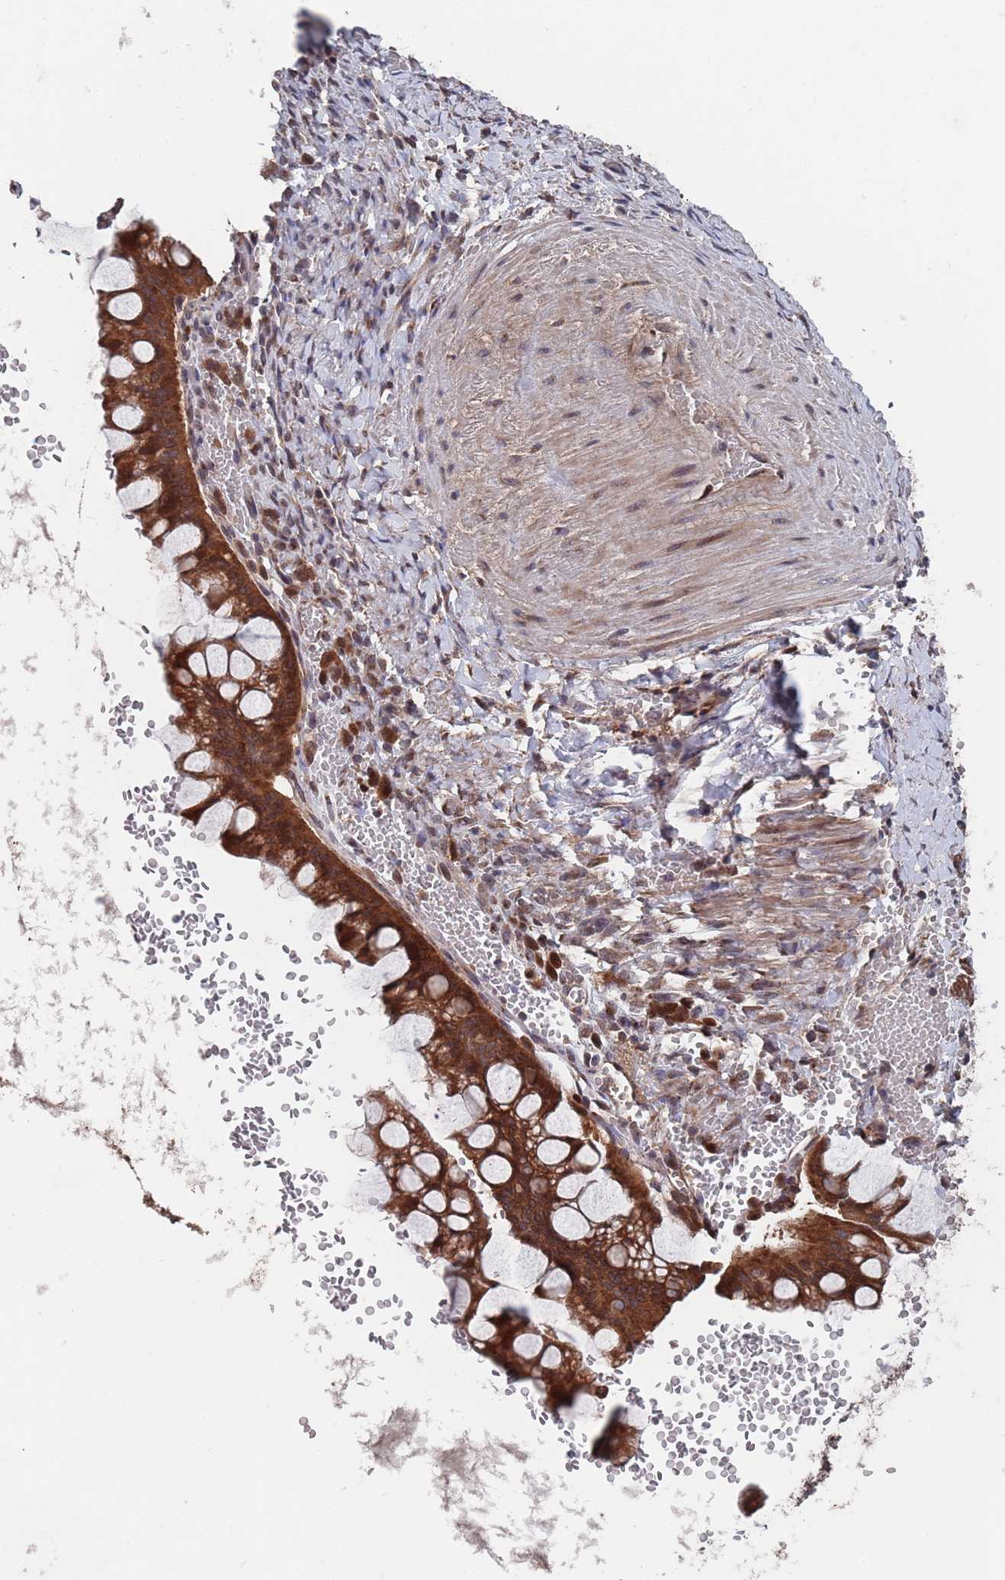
{"staining": {"intensity": "strong", "quantity": ">75%", "location": "cytoplasmic/membranous"}, "tissue": "ovarian cancer", "cell_type": "Tumor cells", "image_type": "cancer", "snomed": [{"axis": "morphology", "description": "Cystadenocarcinoma, mucinous, NOS"}, {"axis": "topography", "description": "Ovary"}], "caption": "A high-resolution micrograph shows immunohistochemistry staining of ovarian cancer, which shows strong cytoplasmic/membranous expression in approximately >75% of tumor cells. (Brightfield microscopy of DAB IHC at high magnification).", "gene": "UNC45A", "patient": {"sex": "female", "age": 73}}